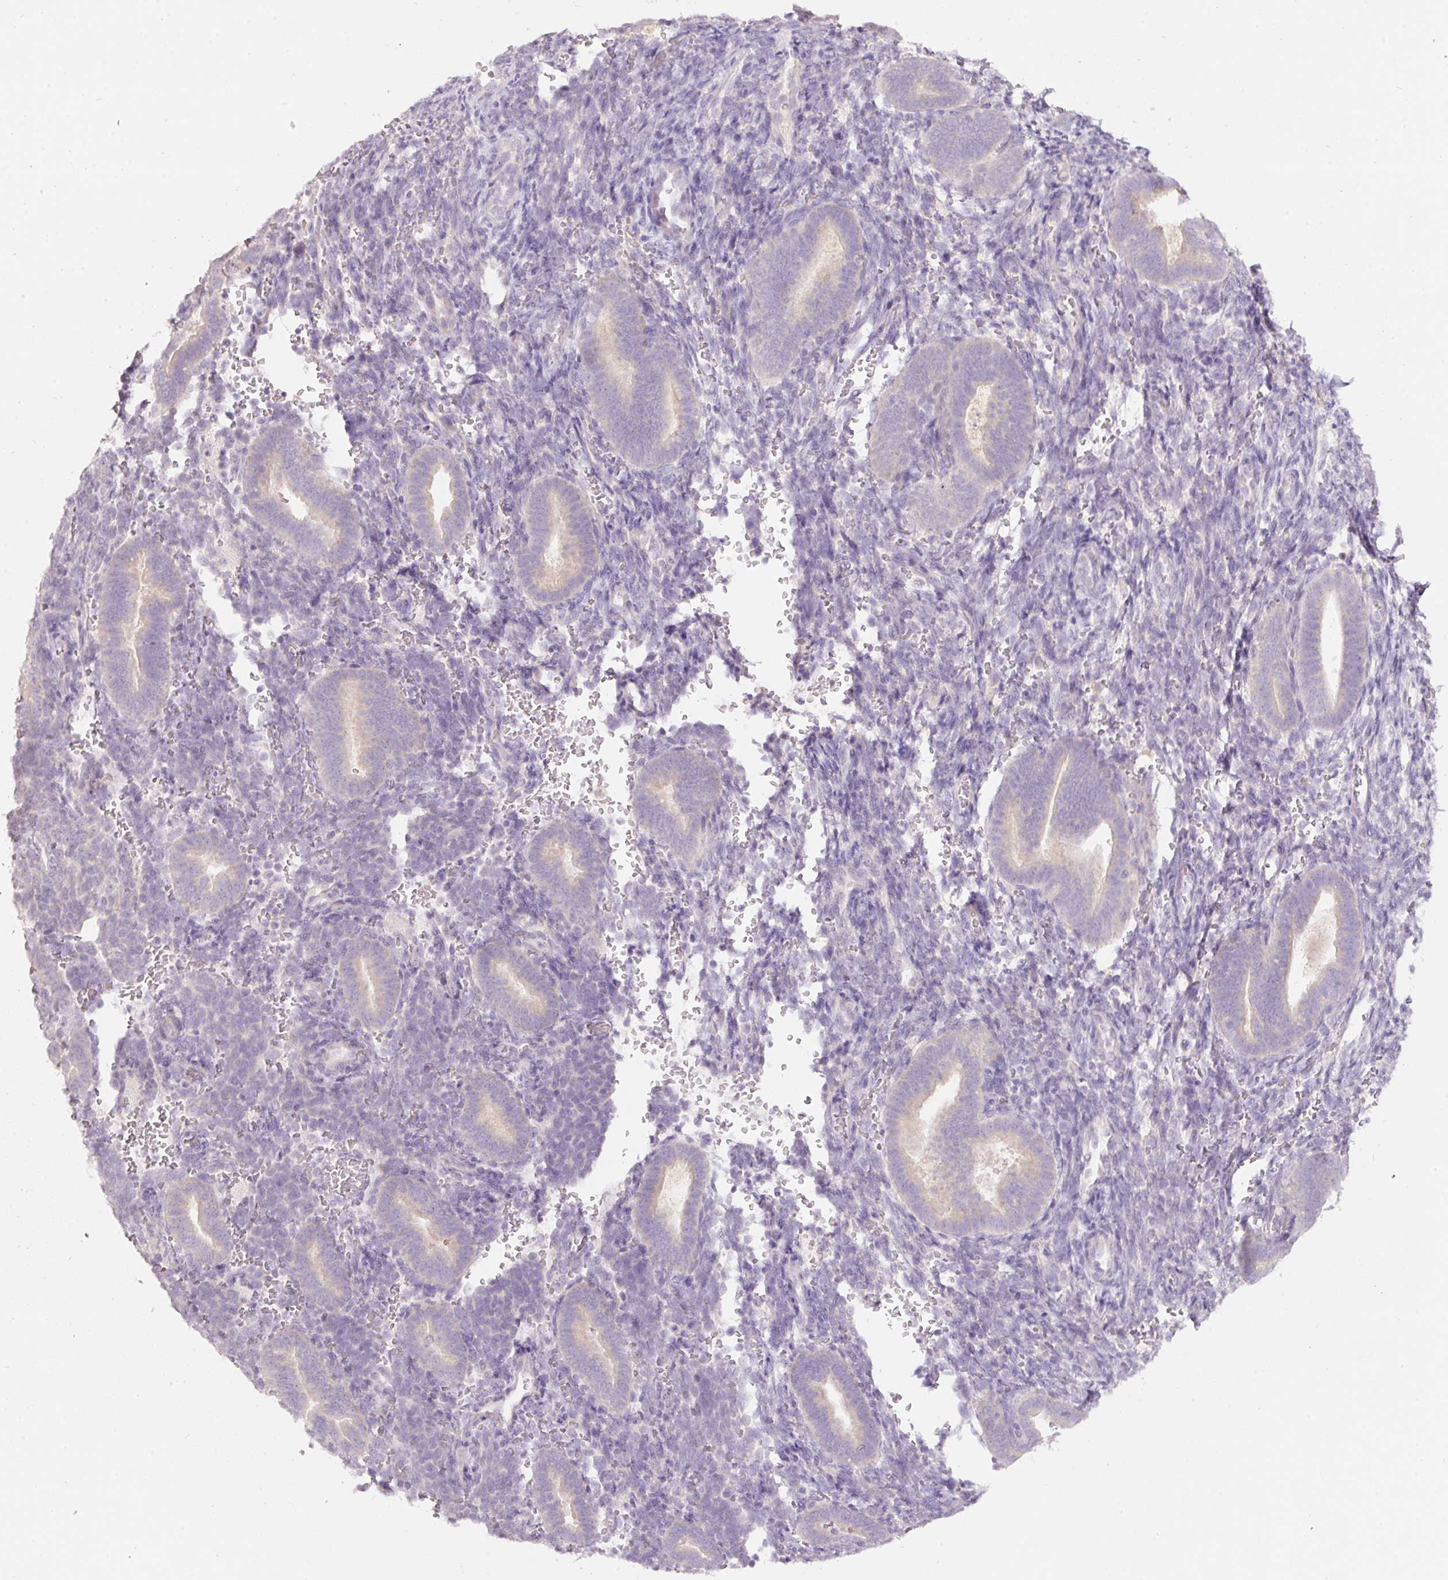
{"staining": {"intensity": "negative", "quantity": "none", "location": "none"}, "tissue": "endometrium", "cell_type": "Cells in endometrial stroma", "image_type": "normal", "snomed": [{"axis": "morphology", "description": "Normal tissue, NOS"}, {"axis": "topography", "description": "Endometrium"}], "caption": "DAB immunohistochemical staining of unremarkable endometrium exhibits no significant expression in cells in endometrial stroma.", "gene": "RSPO2", "patient": {"sex": "female", "age": 34}}